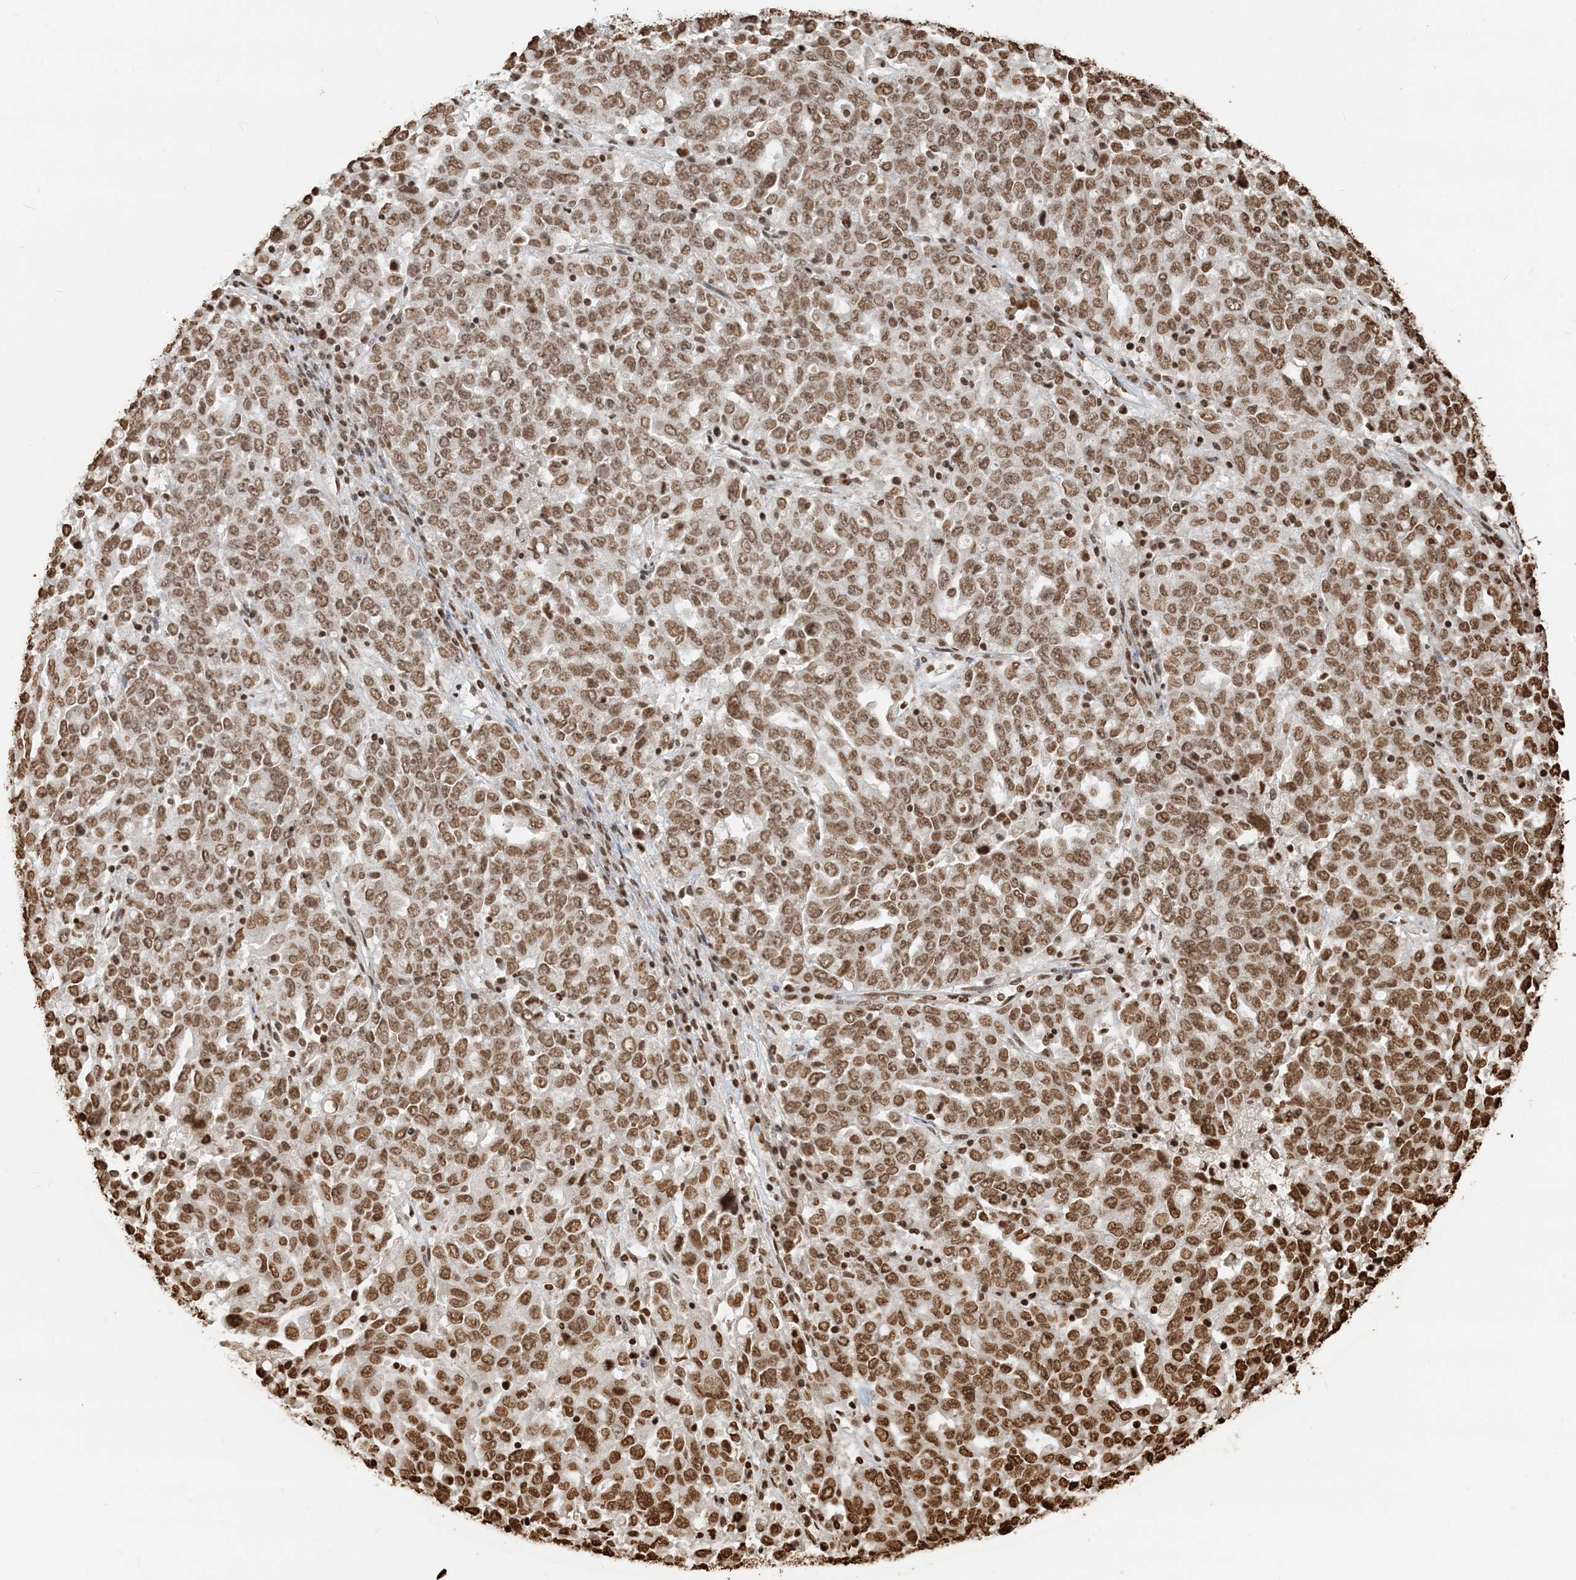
{"staining": {"intensity": "moderate", "quantity": ">75%", "location": "nuclear"}, "tissue": "ovarian cancer", "cell_type": "Tumor cells", "image_type": "cancer", "snomed": [{"axis": "morphology", "description": "Carcinoma, endometroid"}, {"axis": "topography", "description": "Ovary"}], "caption": "IHC photomicrograph of human ovarian cancer stained for a protein (brown), which exhibits medium levels of moderate nuclear positivity in approximately >75% of tumor cells.", "gene": "H3-3B", "patient": {"sex": "female", "age": 62}}